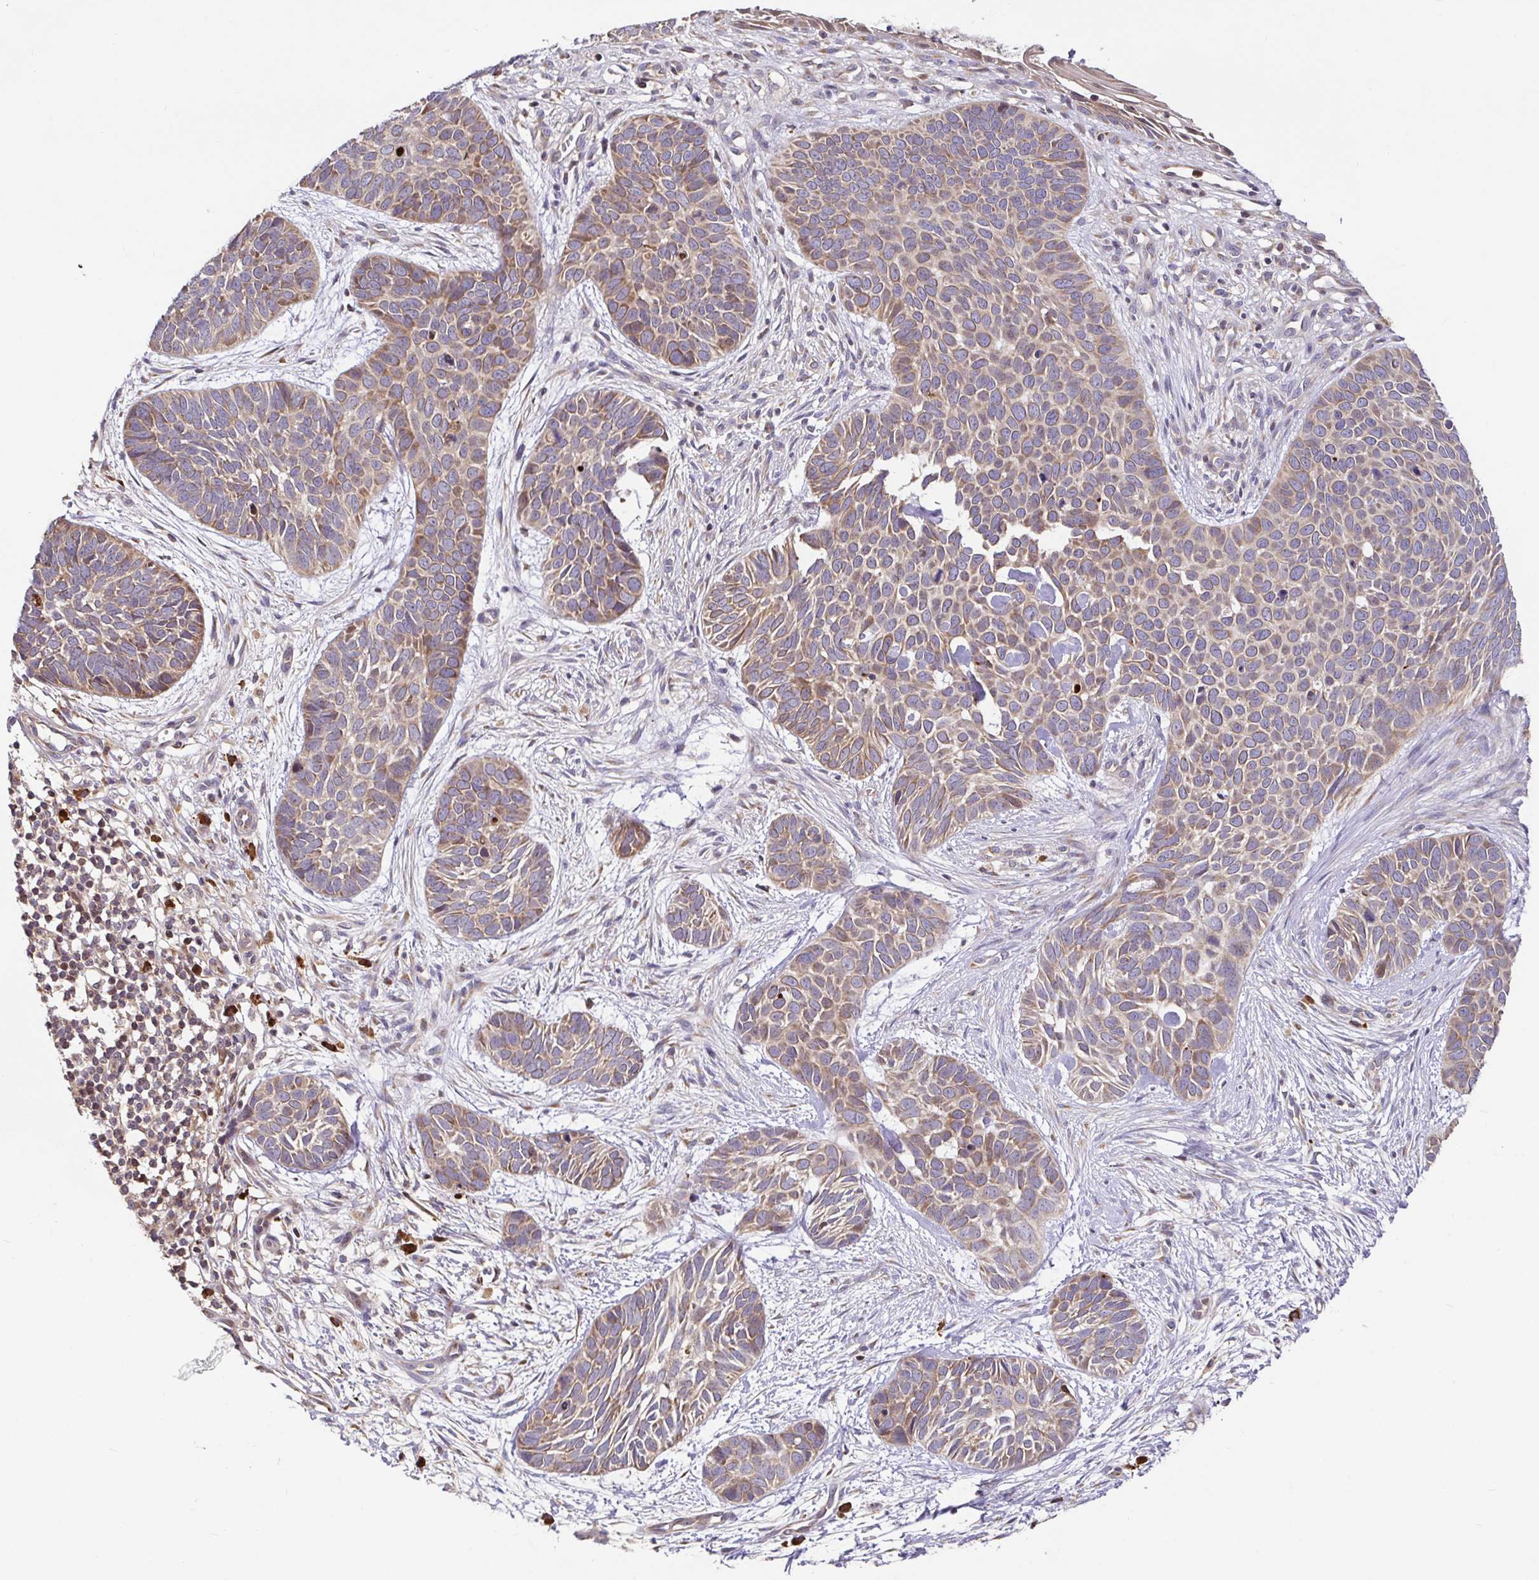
{"staining": {"intensity": "moderate", "quantity": ">75%", "location": "cytoplasmic/membranous"}, "tissue": "skin cancer", "cell_type": "Tumor cells", "image_type": "cancer", "snomed": [{"axis": "morphology", "description": "Basal cell carcinoma"}, {"axis": "topography", "description": "Skin"}], "caption": "Brown immunohistochemical staining in human skin cancer (basal cell carcinoma) displays moderate cytoplasmic/membranous positivity in about >75% of tumor cells.", "gene": "ELP1", "patient": {"sex": "male", "age": 69}}